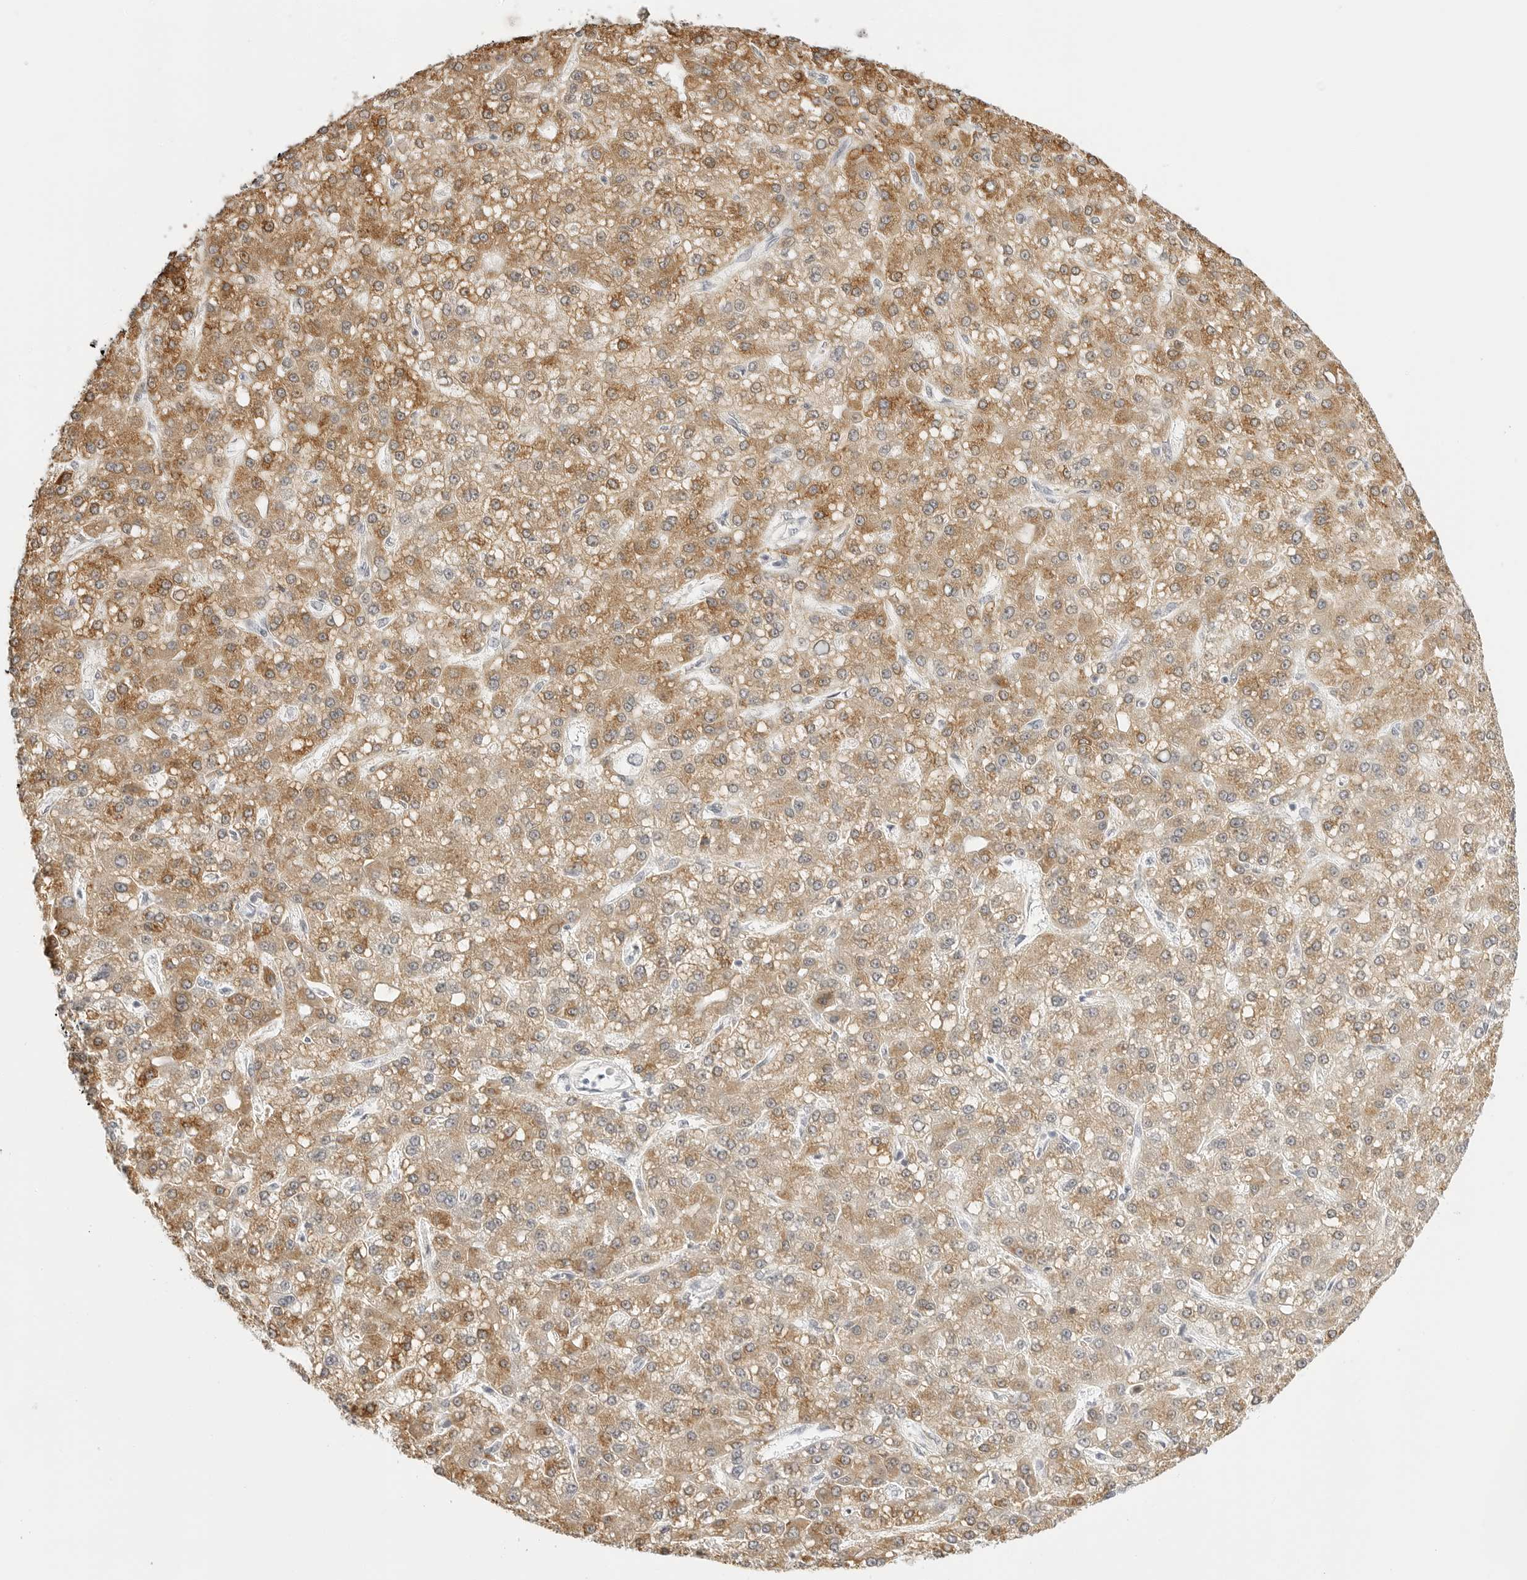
{"staining": {"intensity": "moderate", "quantity": ">75%", "location": "cytoplasmic/membranous"}, "tissue": "liver cancer", "cell_type": "Tumor cells", "image_type": "cancer", "snomed": [{"axis": "morphology", "description": "Carcinoma, Hepatocellular, NOS"}, {"axis": "topography", "description": "Liver"}], "caption": "Protein staining of liver cancer (hepatocellular carcinoma) tissue reveals moderate cytoplasmic/membranous positivity in about >75% of tumor cells. (DAB (3,3'-diaminobenzidine) = brown stain, brightfield microscopy at high magnification).", "gene": "THEM4", "patient": {"sex": "male", "age": 67}}